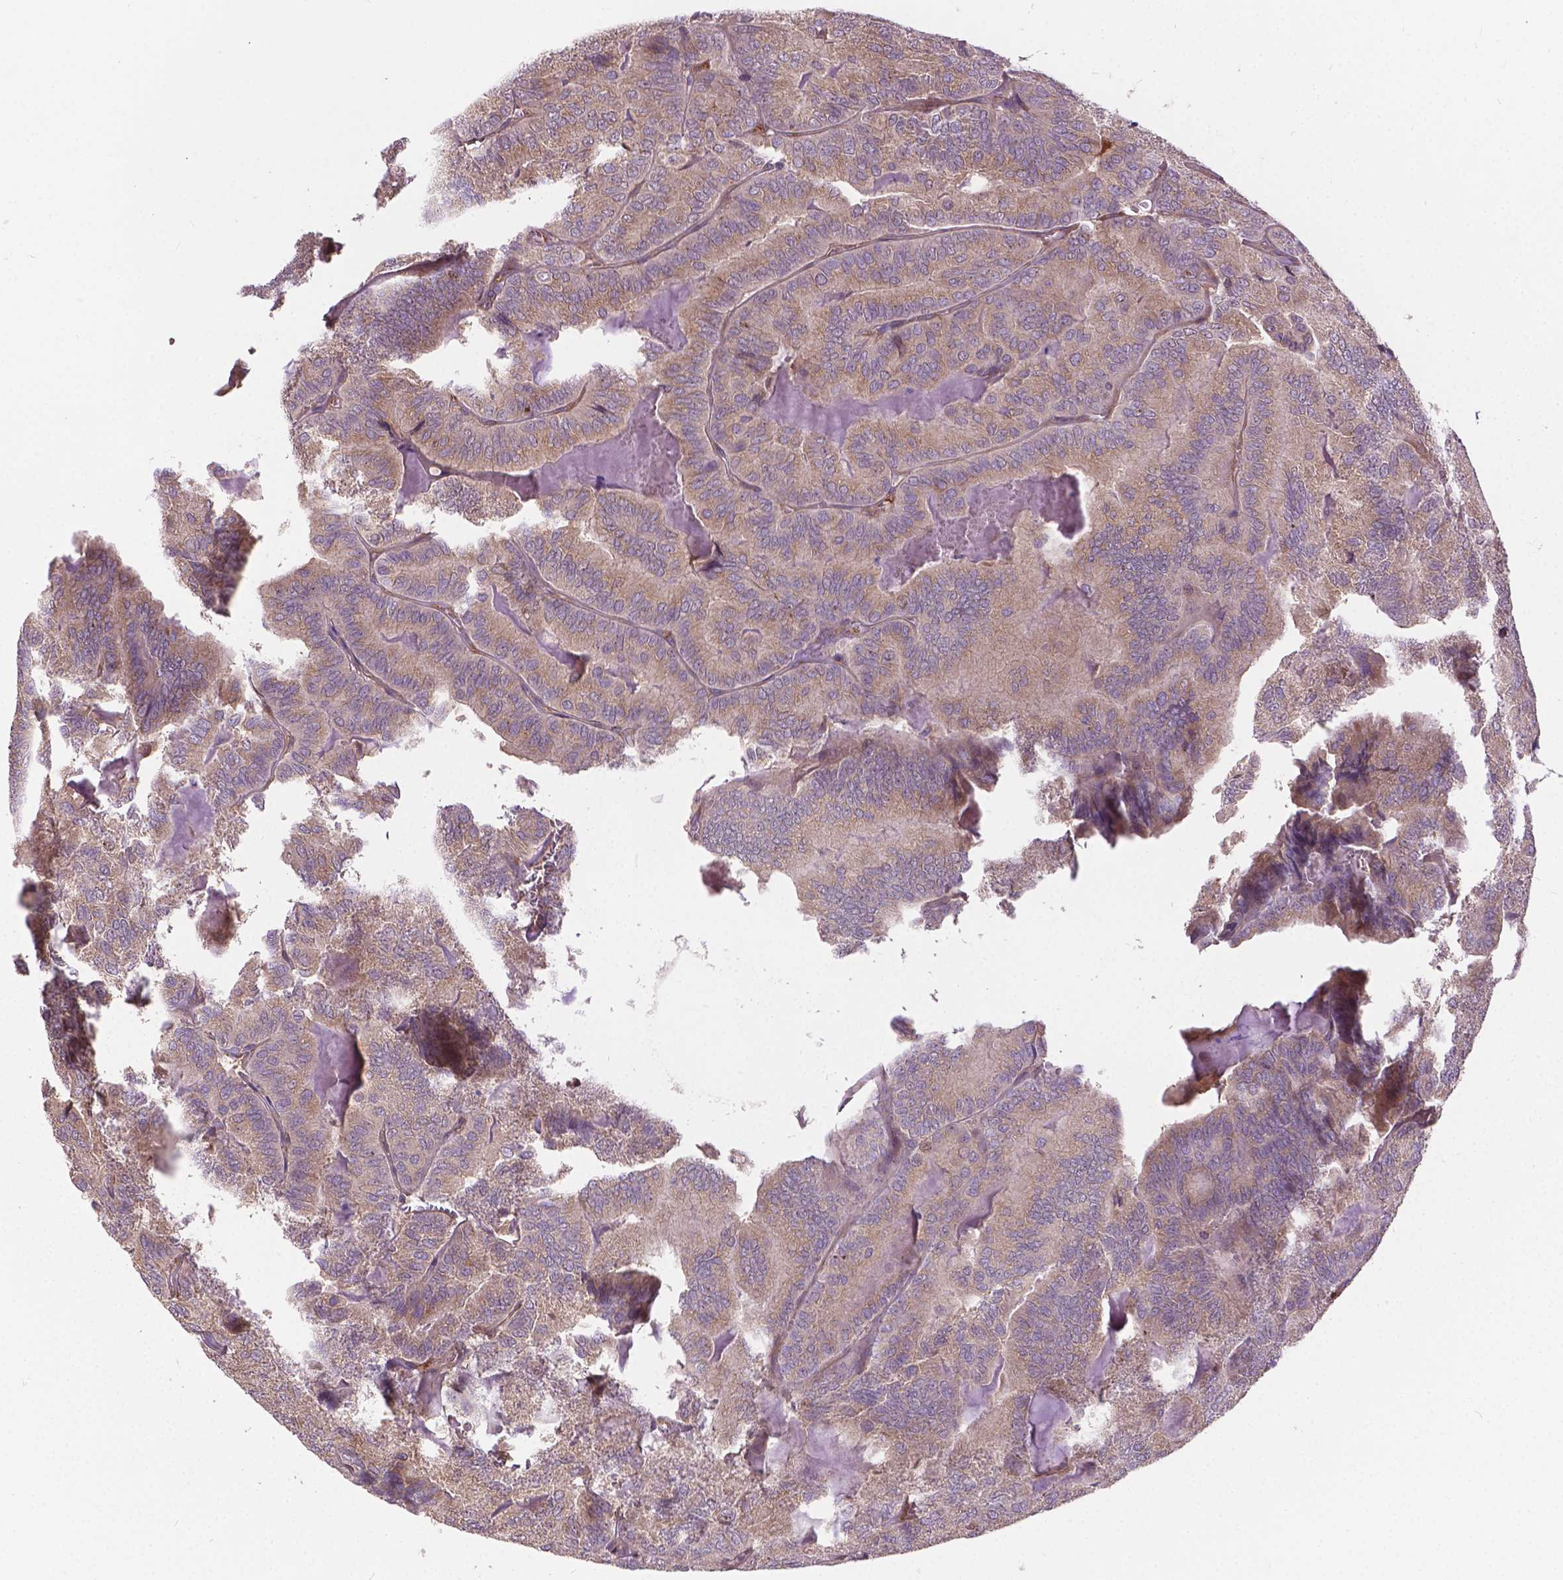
{"staining": {"intensity": "weak", "quantity": ">75%", "location": "cytoplasmic/membranous"}, "tissue": "thyroid cancer", "cell_type": "Tumor cells", "image_type": "cancer", "snomed": [{"axis": "morphology", "description": "Papillary adenocarcinoma, NOS"}, {"axis": "topography", "description": "Thyroid gland"}], "caption": "Immunohistochemistry (IHC) histopathology image of thyroid papillary adenocarcinoma stained for a protein (brown), which exhibits low levels of weak cytoplasmic/membranous positivity in approximately >75% of tumor cells.", "gene": "MZT1", "patient": {"sex": "female", "age": 75}}